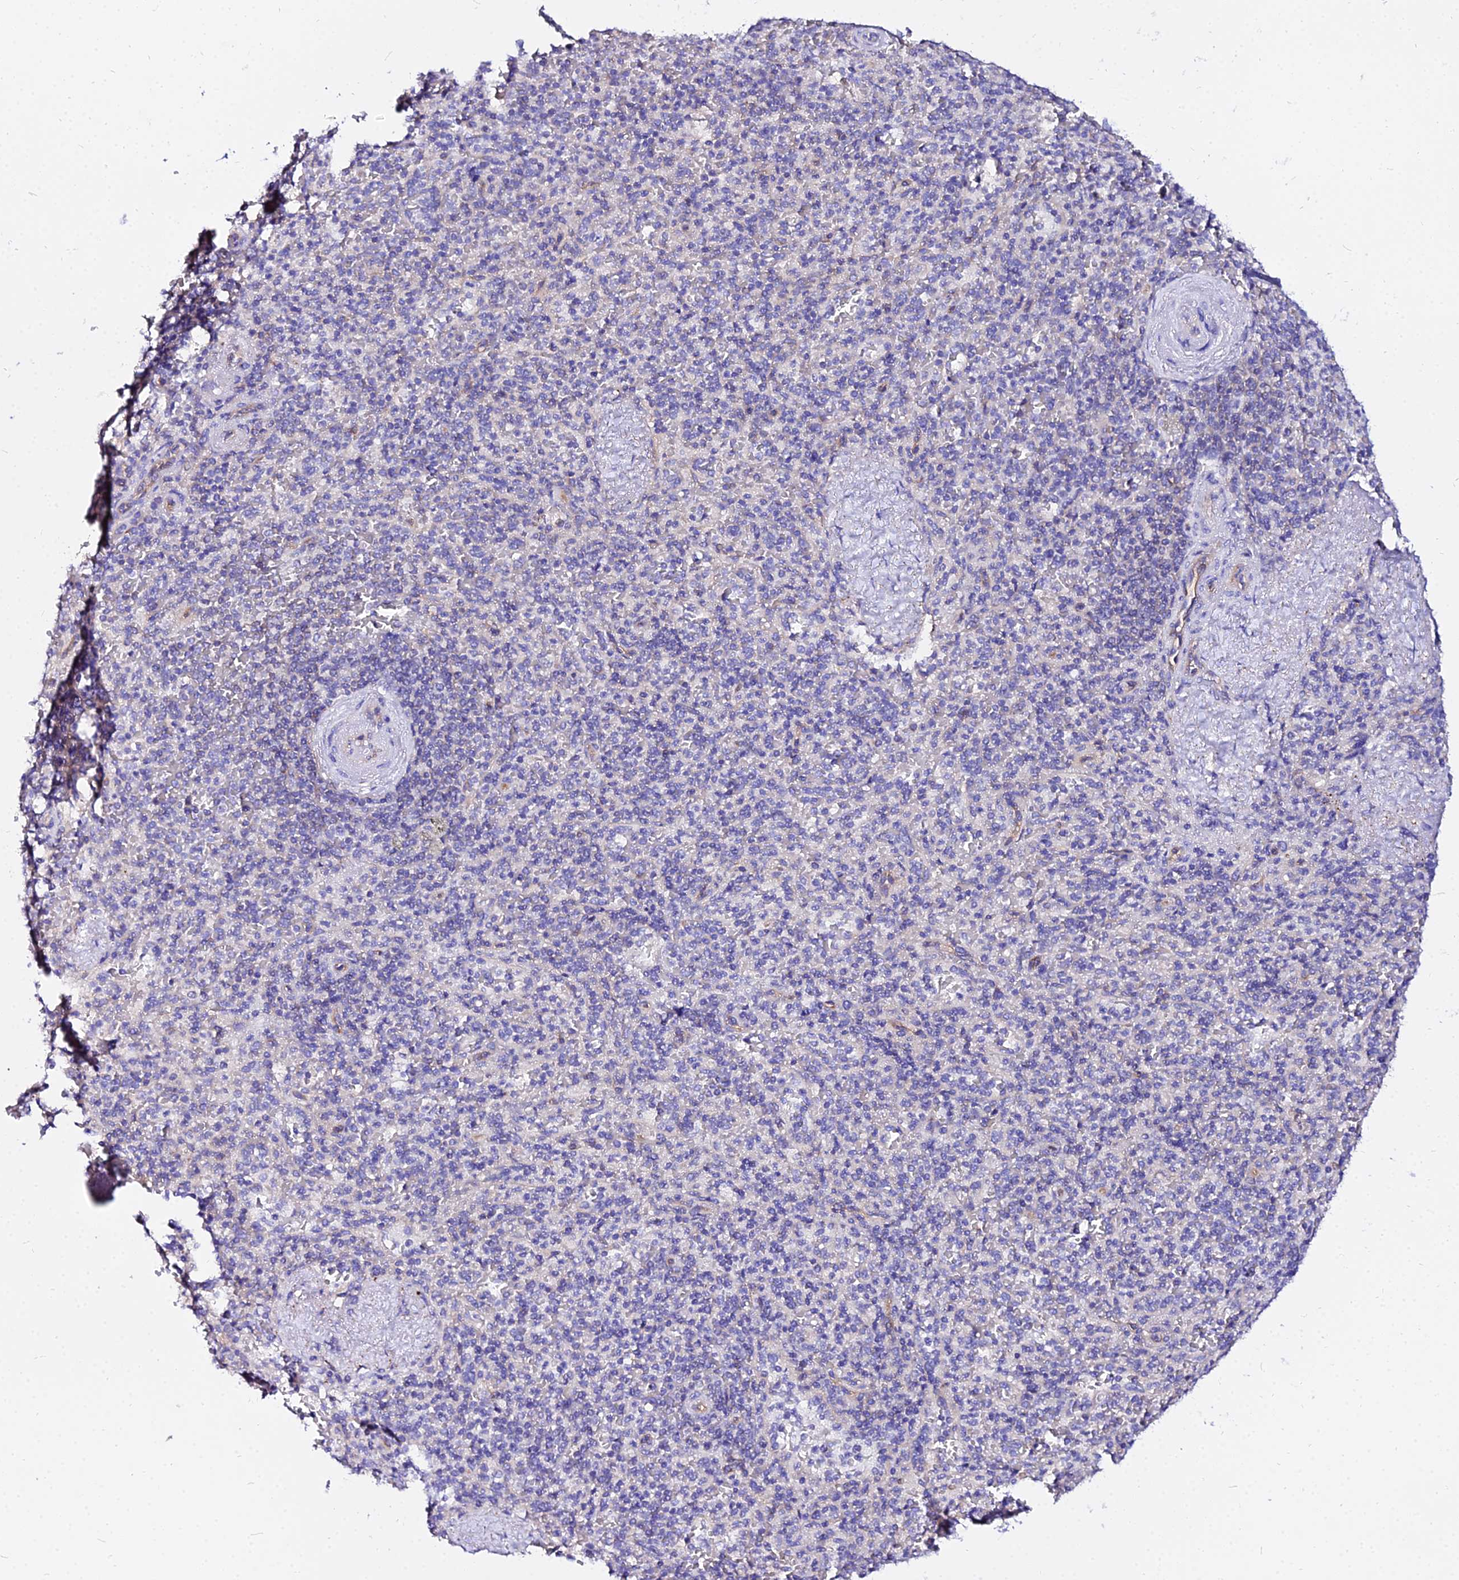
{"staining": {"intensity": "negative", "quantity": "none", "location": "none"}, "tissue": "spleen", "cell_type": "Cells in red pulp", "image_type": "normal", "snomed": [{"axis": "morphology", "description": "Normal tissue, NOS"}, {"axis": "topography", "description": "Spleen"}], "caption": "The image exhibits no significant expression in cells in red pulp of spleen.", "gene": "DAW1", "patient": {"sex": "male", "age": 82}}